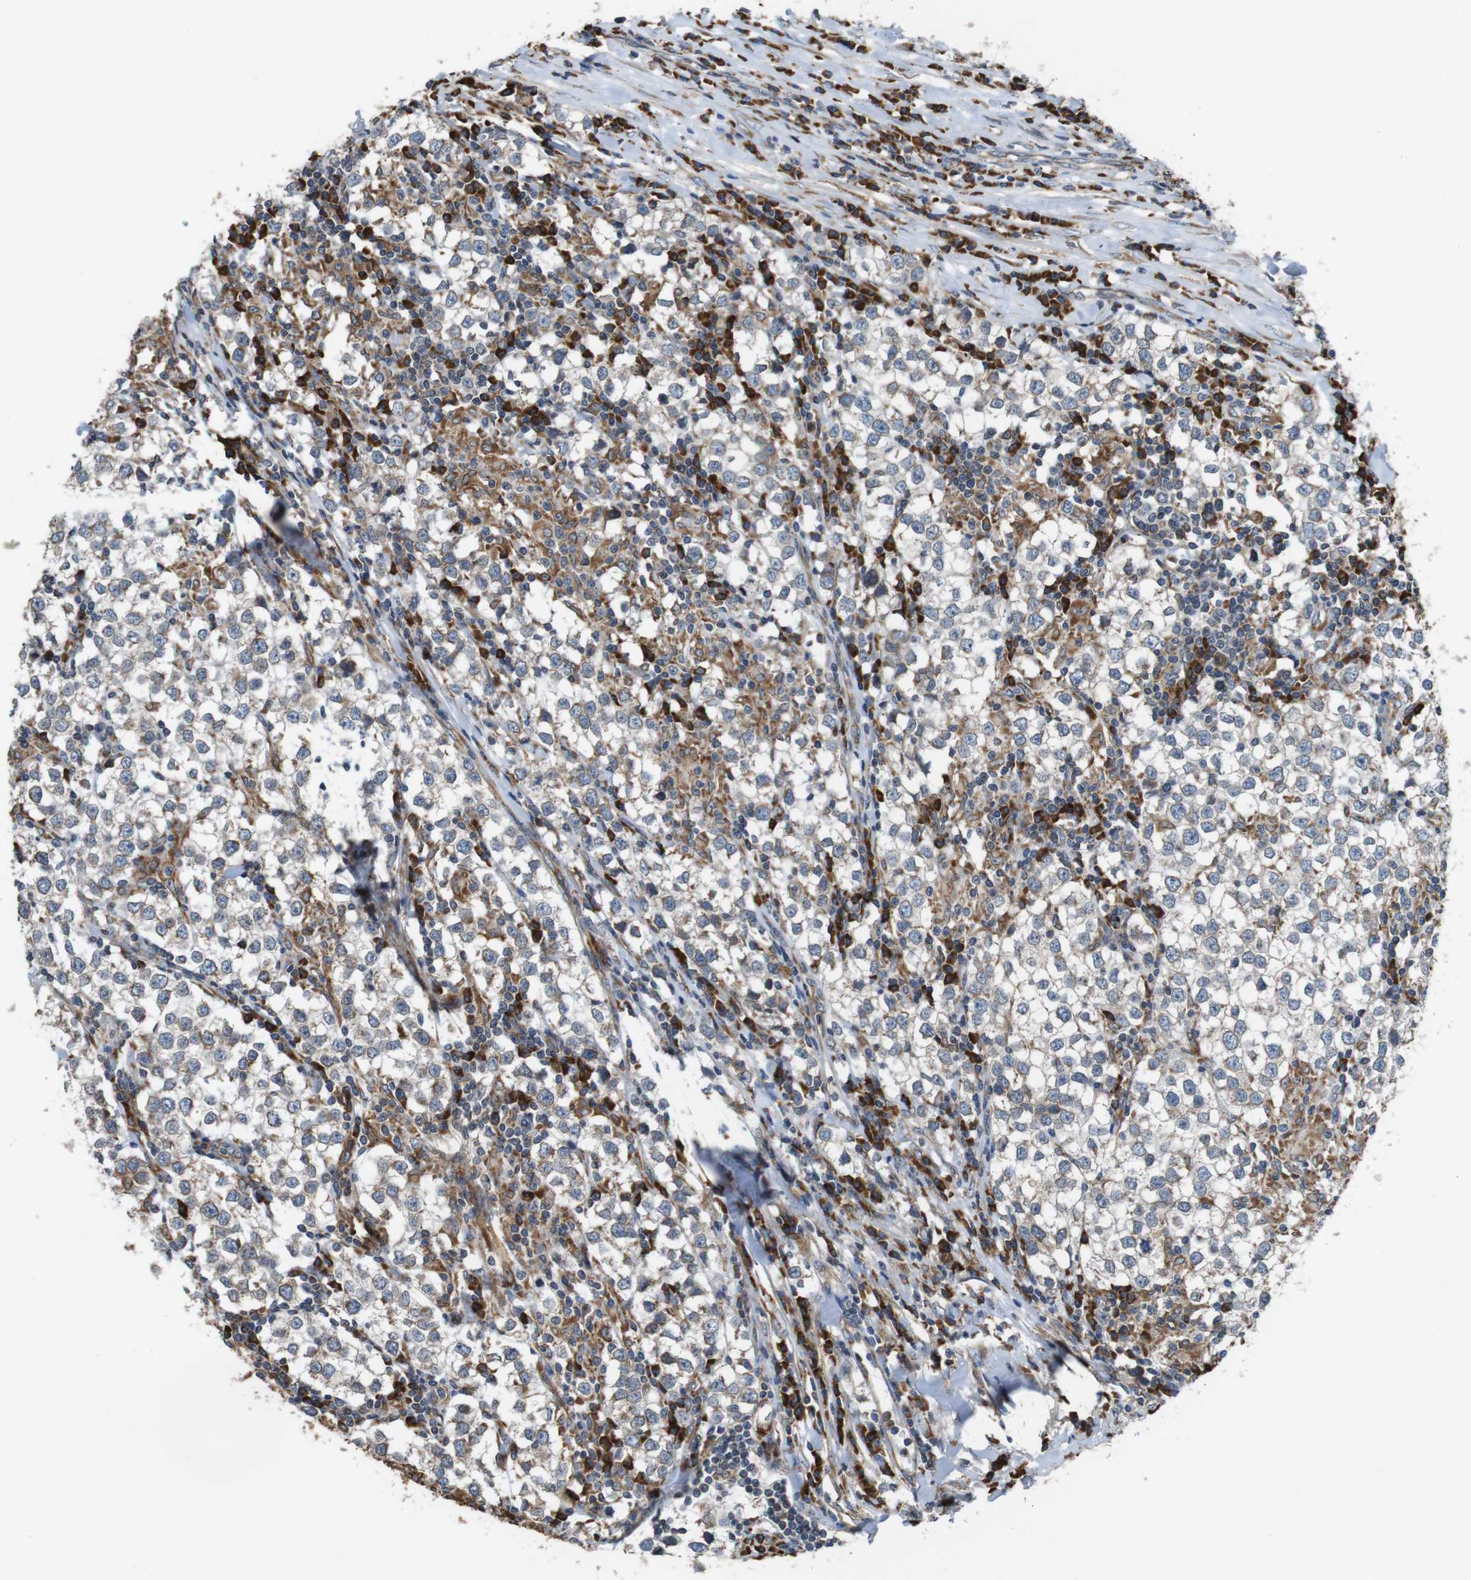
{"staining": {"intensity": "weak", "quantity": "<25%", "location": "cytoplasmic/membranous"}, "tissue": "testis cancer", "cell_type": "Tumor cells", "image_type": "cancer", "snomed": [{"axis": "morphology", "description": "Seminoma, NOS"}, {"axis": "morphology", "description": "Carcinoma, Embryonal, NOS"}, {"axis": "topography", "description": "Testis"}], "caption": "IHC of human testis cancer (embryonal carcinoma) demonstrates no staining in tumor cells.", "gene": "UGGT1", "patient": {"sex": "male", "age": 36}}